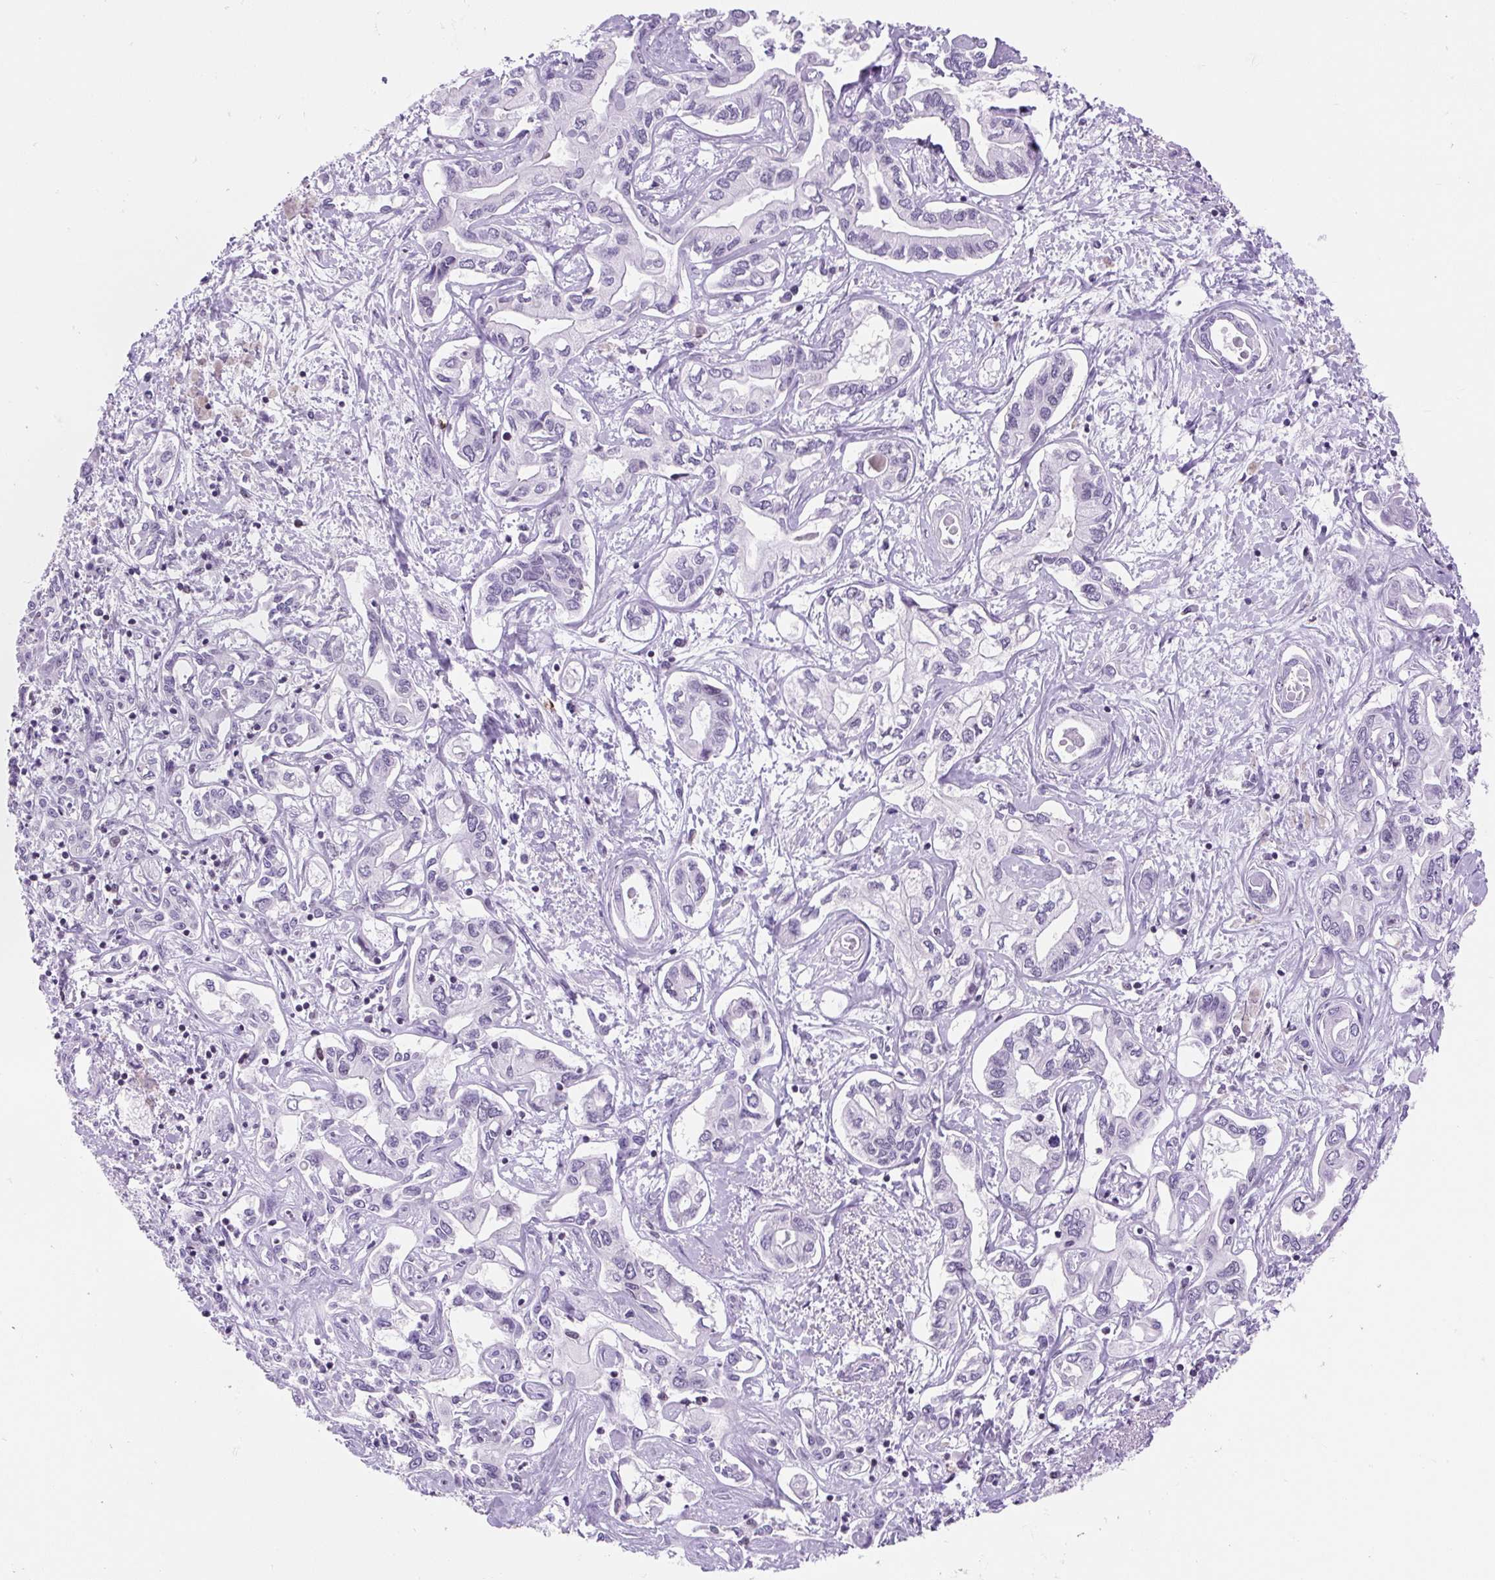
{"staining": {"intensity": "negative", "quantity": "none", "location": "none"}, "tissue": "liver cancer", "cell_type": "Tumor cells", "image_type": "cancer", "snomed": [{"axis": "morphology", "description": "Cholangiocarcinoma"}, {"axis": "topography", "description": "Liver"}], "caption": "IHC of human liver cancer (cholangiocarcinoma) demonstrates no positivity in tumor cells.", "gene": "VPREB1", "patient": {"sex": "female", "age": 64}}